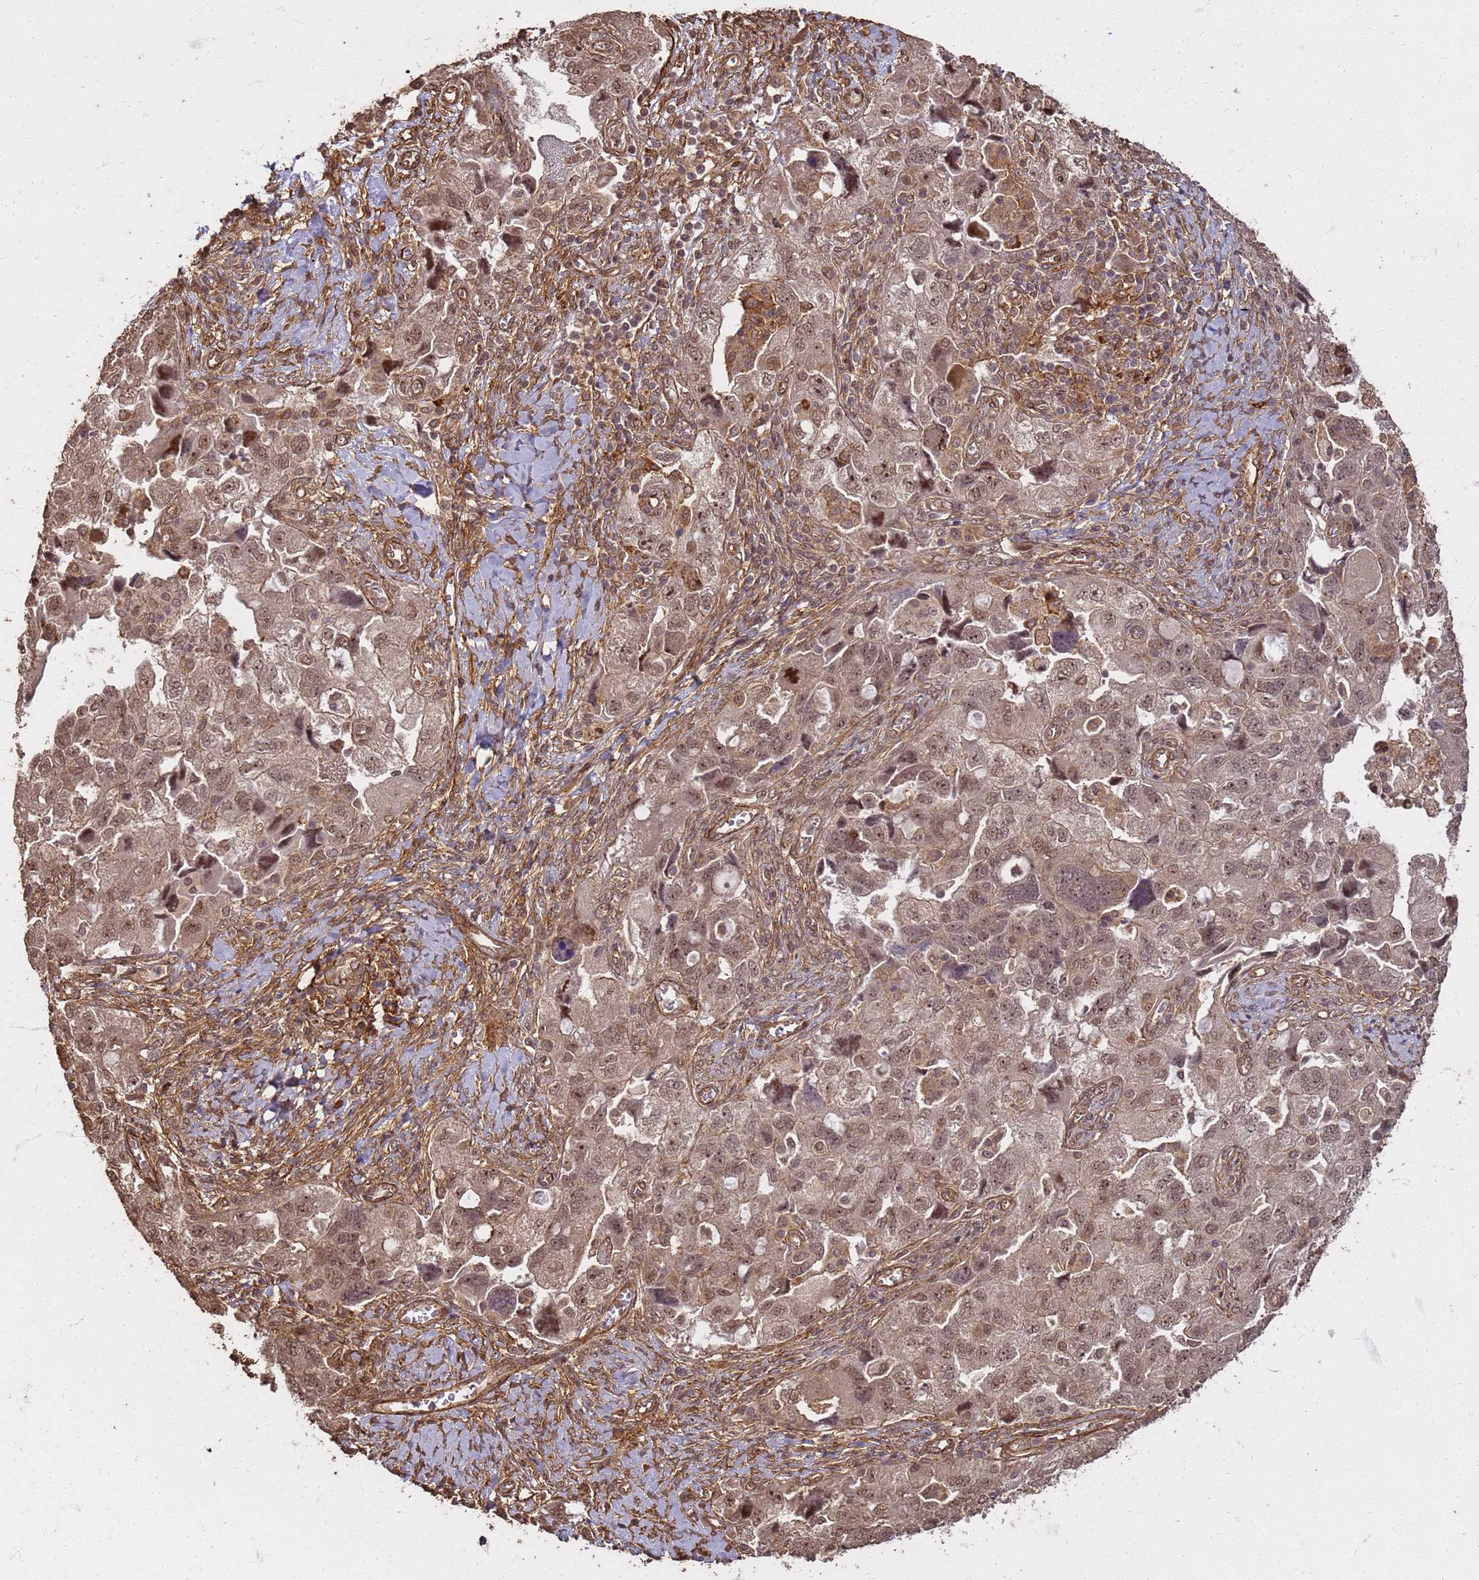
{"staining": {"intensity": "weak", "quantity": ">75%", "location": "nuclear"}, "tissue": "ovarian cancer", "cell_type": "Tumor cells", "image_type": "cancer", "snomed": [{"axis": "morphology", "description": "Carcinoma, NOS"}, {"axis": "morphology", "description": "Cystadenocarcinoma, serous, NOS"}, {"axis": "topography", "description": "Ovary"}], "caption": "Ovarian cancer (carcinoma) was stained to show a protein in brown. There is low levels of weak nuclear expression in approximately >75% of tumor cells.", "gene": "KIF26A", "patient": {"sex": "female", "age": 69}}